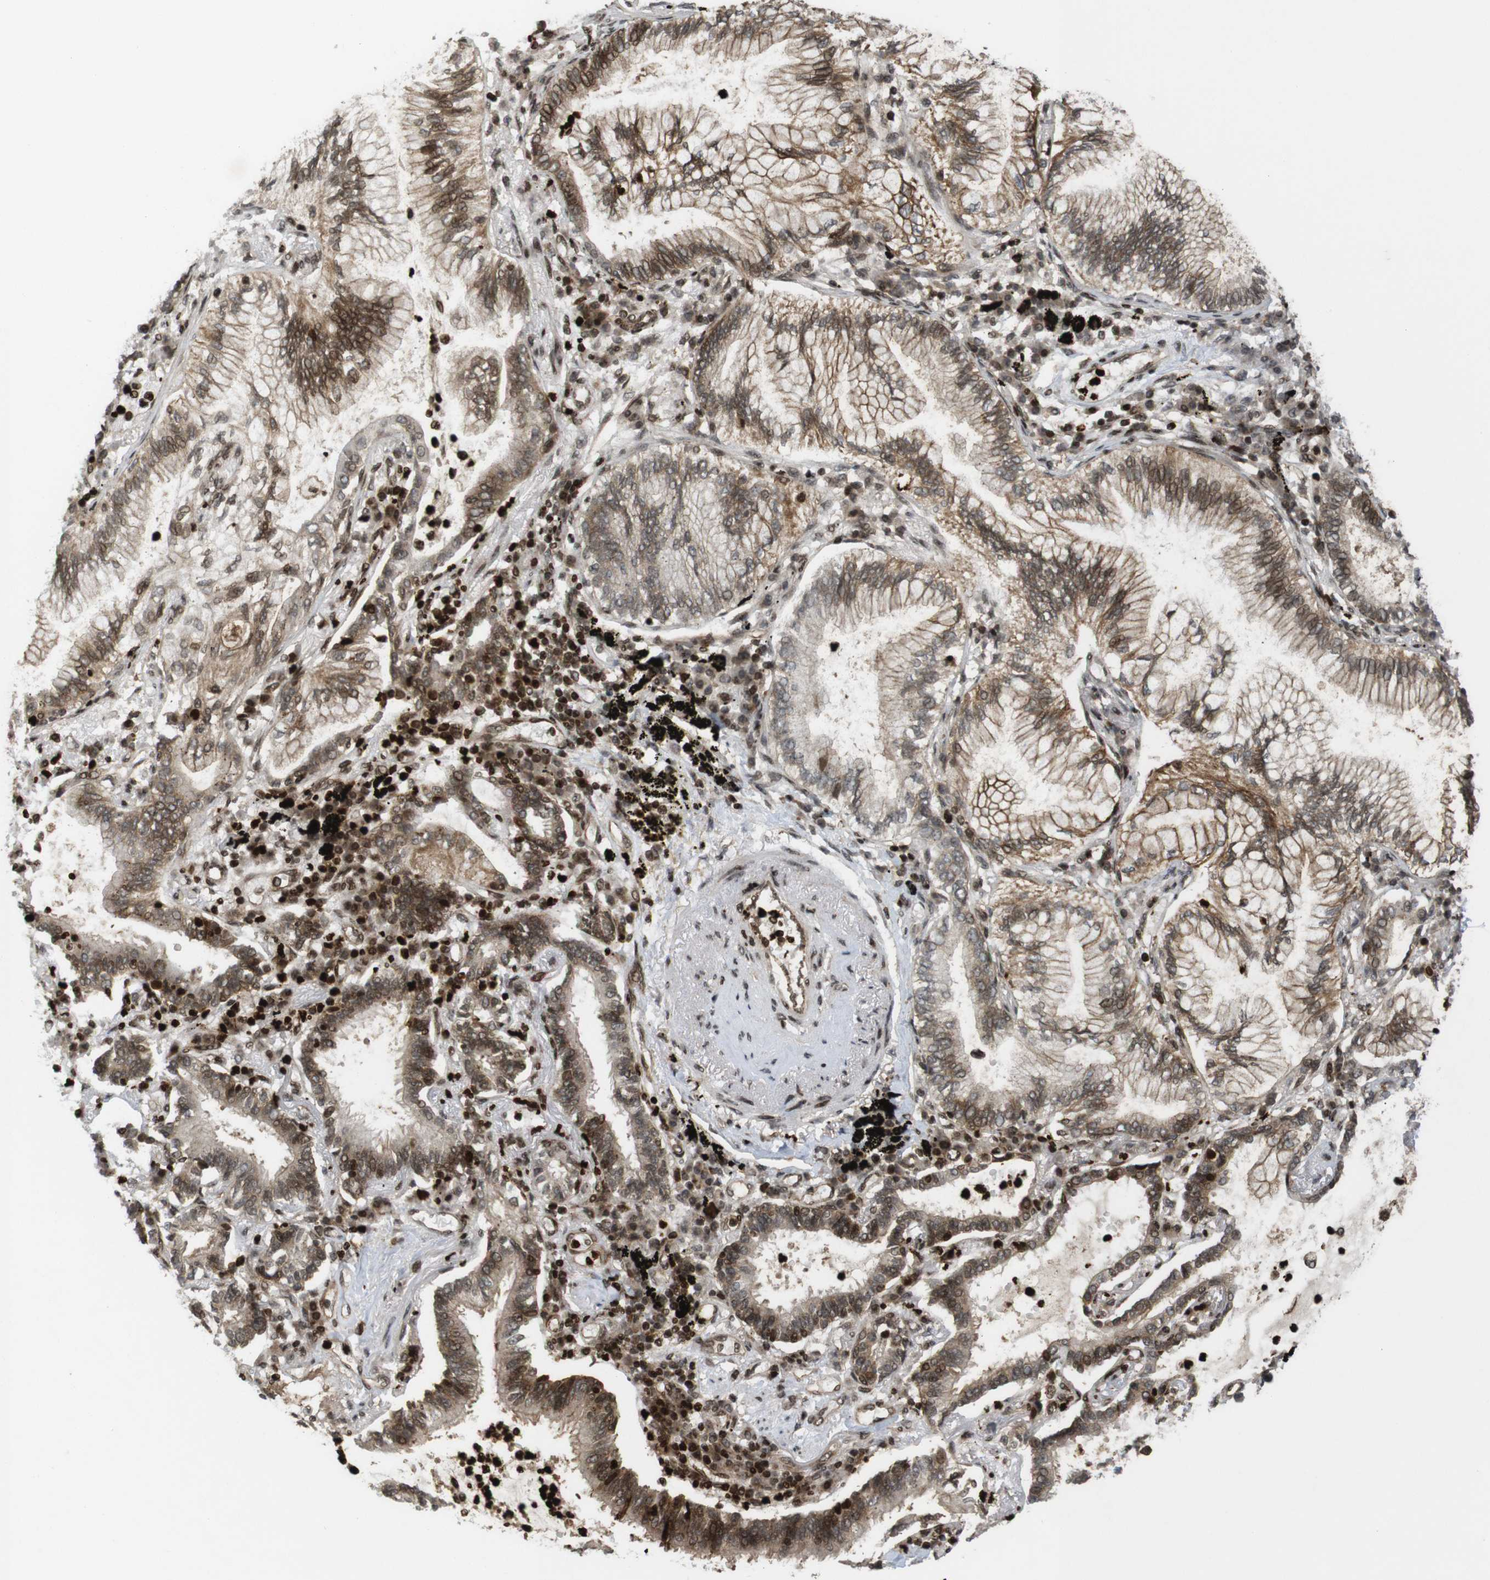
{"staining": {"intensity": "moderate", "quantity": ">75%", "location": "cytoplasmic/membranous,nuclear"}, "tissue": "lung cancer", "cell_type": "Tumor cells", "image_type": "cancer", "snomed": [{"axis": "morphology", "description": "Normal tissue, NOS"}, {"axis": "morphology", "description": "Adenocarcinoma, NOS"}, {"axis": "topography", "description": "Bronchus"}, {"axis": "topography", "description": "Lung"}], "caption": "Protein staining shows moderate cytoplasmic/membranous and nuclear positivity in about >75% of tumor cells in lung adenocarcinoma. Immunohistochemistry stains the protein of interest in brown and the nuclei are stained blue.", "gene": "SP2", "patient": {"sex": "female", "age": 70}}